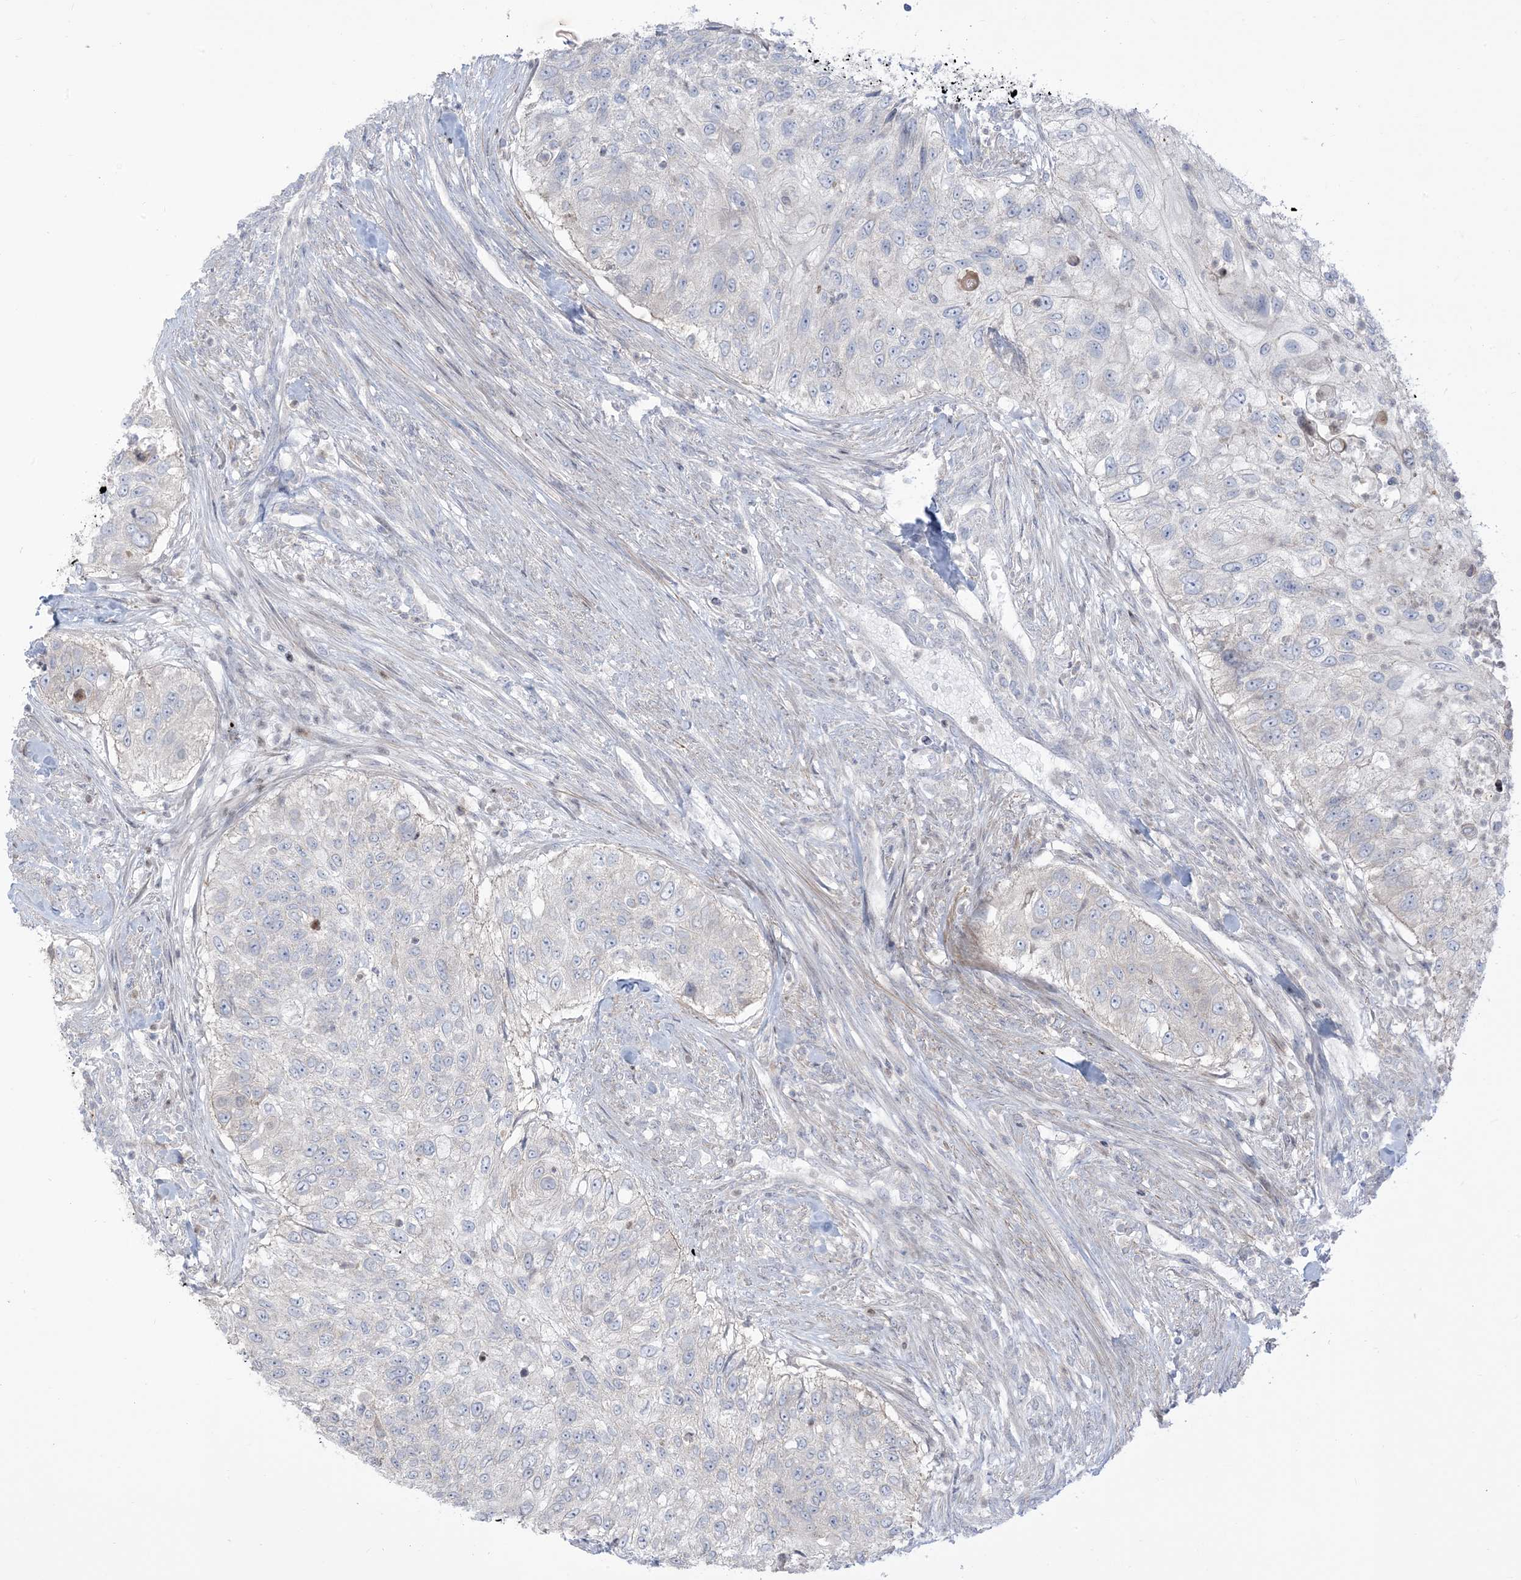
{"staining": {"intensity": "negative", "quantity": "none", "location": "none"}, "tissue": "urothelial cancer", "cell_type": "Tumor cells", "image_type": "cancer", "snomed": [{"axis": "morphology", "description": "Urothelial carcinoma, High grade"}, {"axis": "topography", "description": "Urinary bladder"}], "caption": "IHC histopathology image of human urothelial cancer stained for a protein (brown), which displays no positivity in tumor cells. Brightfield microscopy of immunohistochemistry (IHC) stained with DAB (brown) and hematoxylin (blue), captured at high magnification.", "gene": "AFTPH", "patient": {"sex": "female", "age": 60}}